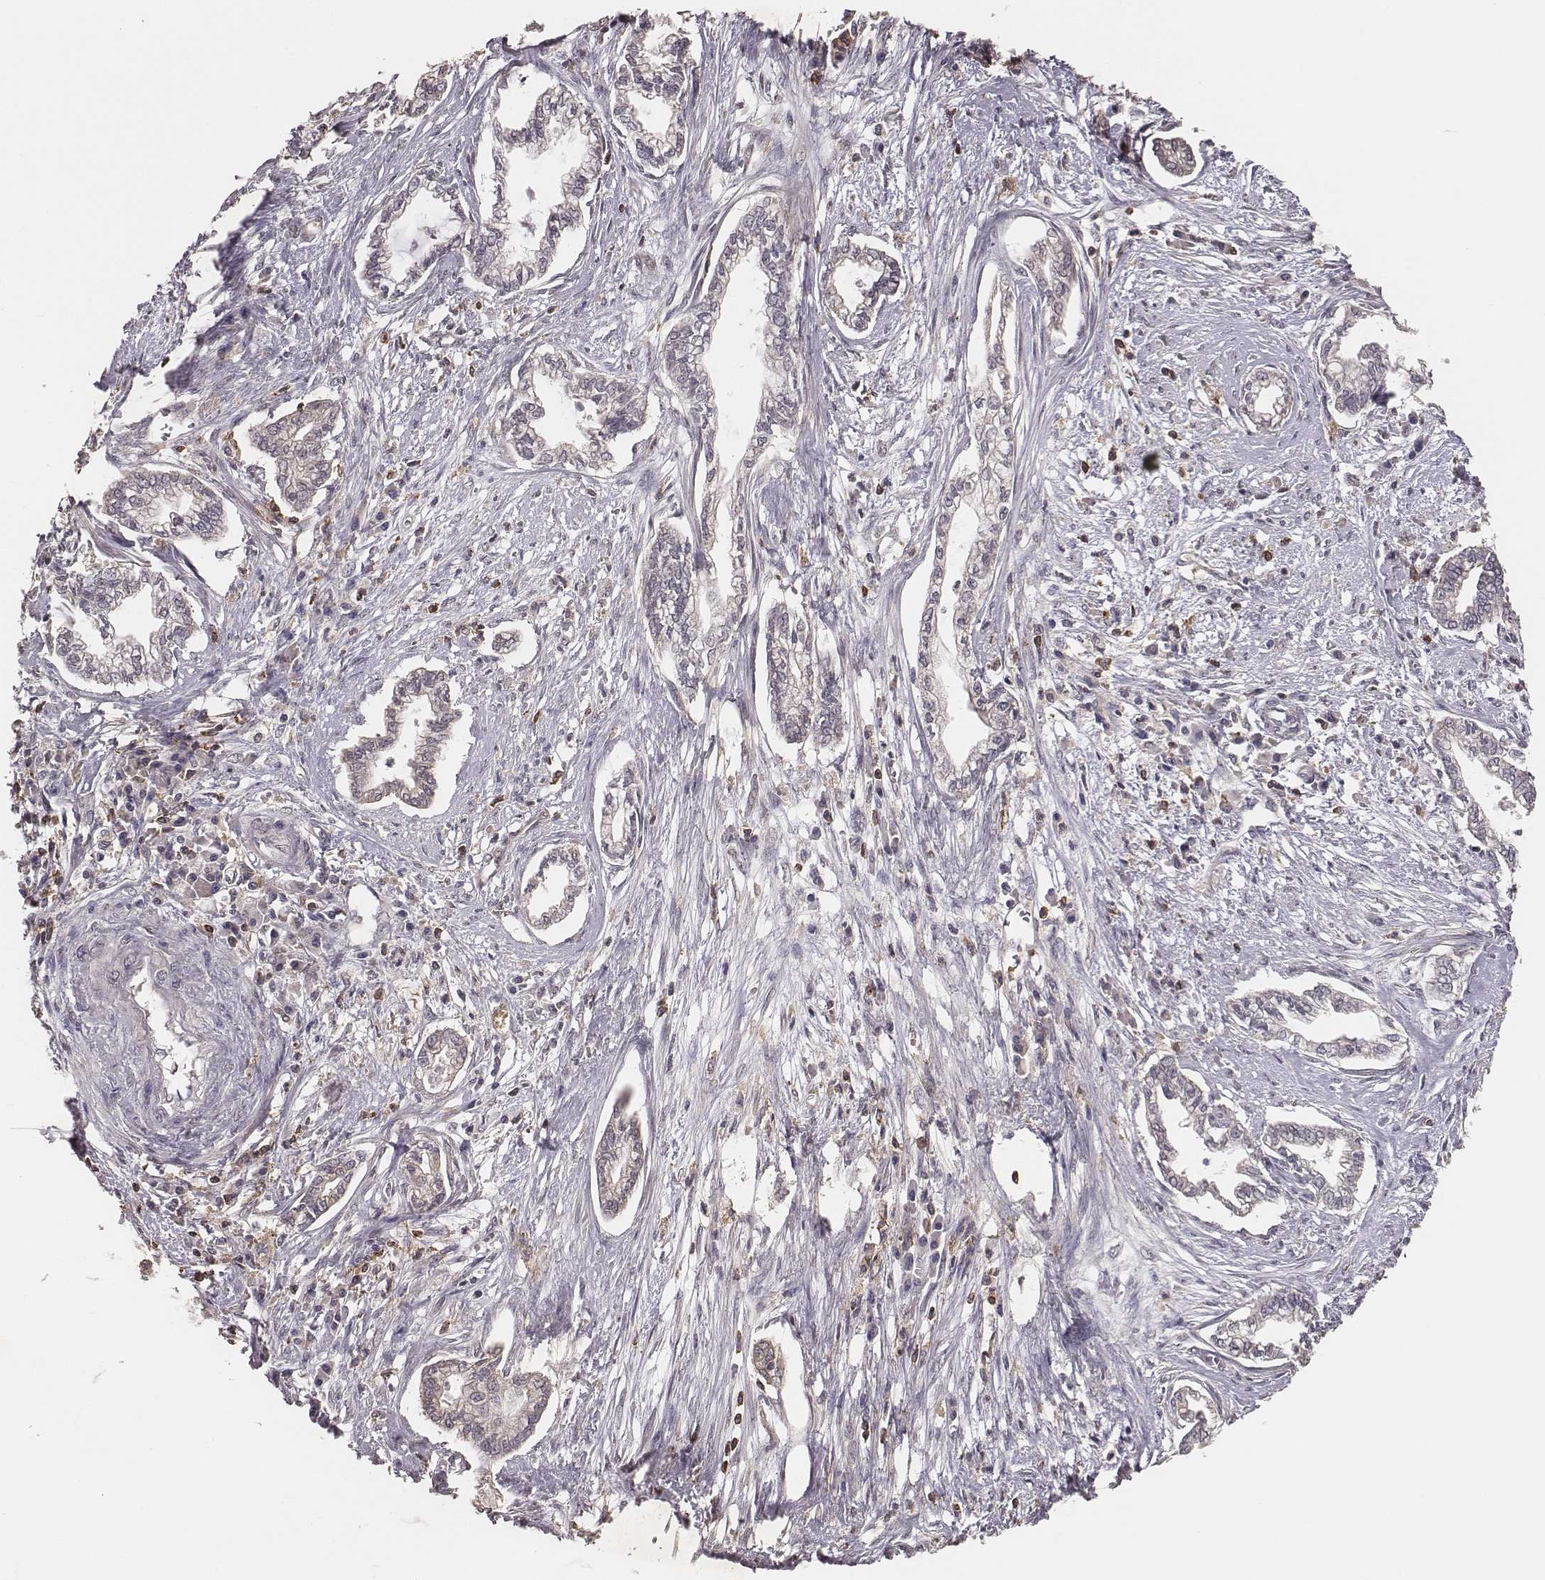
{"staining": {"intensity": "negative", "quantity": "none", "location": "none"}, "tissue": "cervical cancer", "cell_type": "Tumor cells", "image_type": "cancer", "snomed": [{"axis": "morphology", "description": "Adenocarcinoma, NOS"}, {"axis": "topography", "description": "Cervix"}], "caption": "Photomicrograph shows no significant protein expression in tumor cells of cervical cancer (adenocarcinoma).", "gene": "PILRA", "patient": {"sex": "female", "age": 62}}